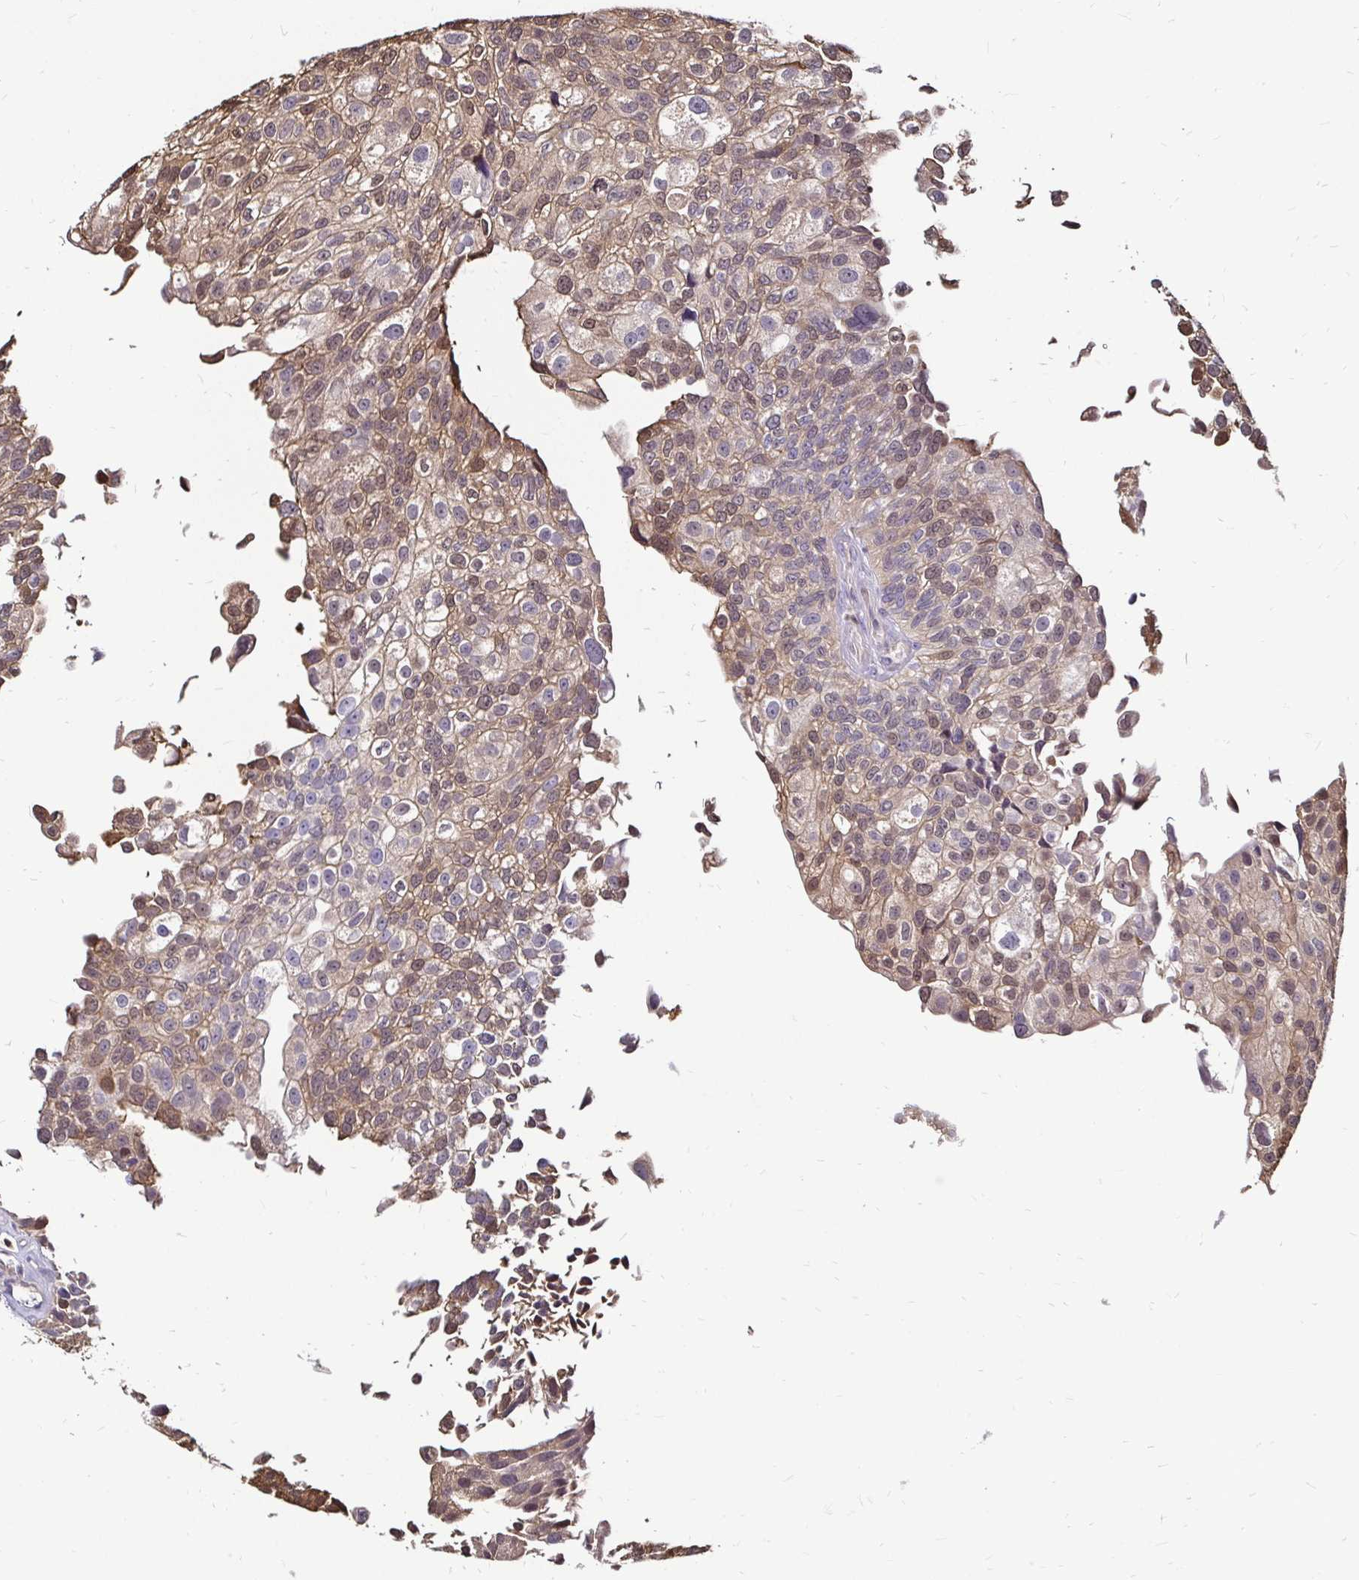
{"staining": {"intensity": "moderate", "quantity": "25%-75%", "location": "cytoplasmic/membranous,nuclear"}, "tissue": "urothelial cancer", "cell_type": "Tumor cells", "image_type": "cancer", "snomed": [{"axis": "morphology", "description": "Urothelial carcinoma, NOS"}, {"axis": "topography", "description": "Urinary bladder"}], "caption": "There is medium levels of moderate cytoplasmic/membranous and nuclear expression in tumor cells of urothelial cancer, as demonstrated by immunohistochemical staining (brown color).", "gene": "ZFP1", "patient": {"sex": "male", "age": 87}}